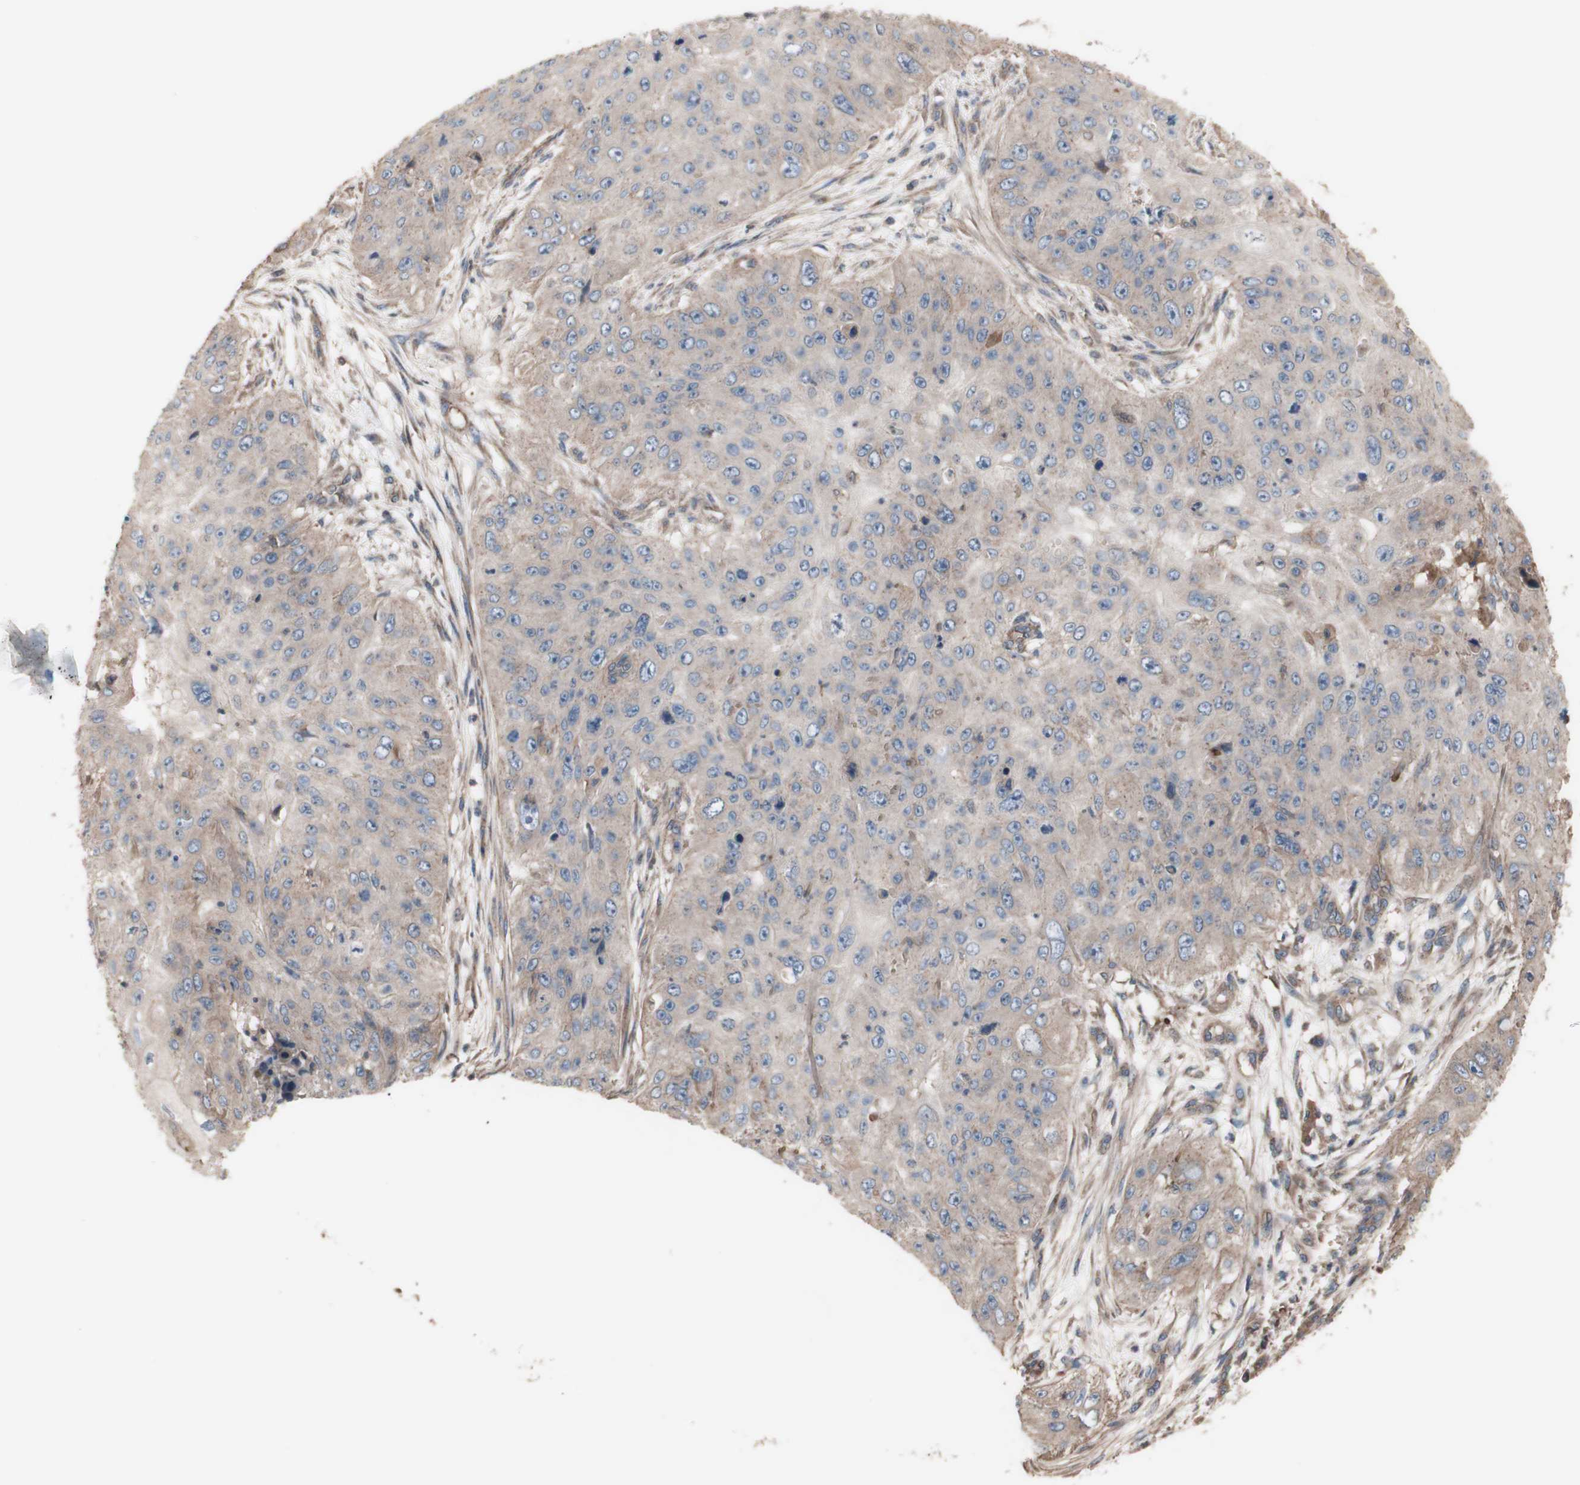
{"staining": {"intensity": "weak", "quantity": ">75%", "location": "cytoplasmic/membranous"}, "tissue": "skin cancer", "cell_type": "Tumor cells", "image_type": "cancer", "snomed": [{"axis": "morphology", "description": "Squamous cell carcinoma, NOS"}, {"axis": "topography", "description": "Skin"}], "caption": "Weak cytoplasmic/membranous protein expression is seen in about >75% of tumor cells in skin cancer (squamous cell carcinoma).", "gene": "COPB1", "patient": {"sex": "female", "age": 80}}